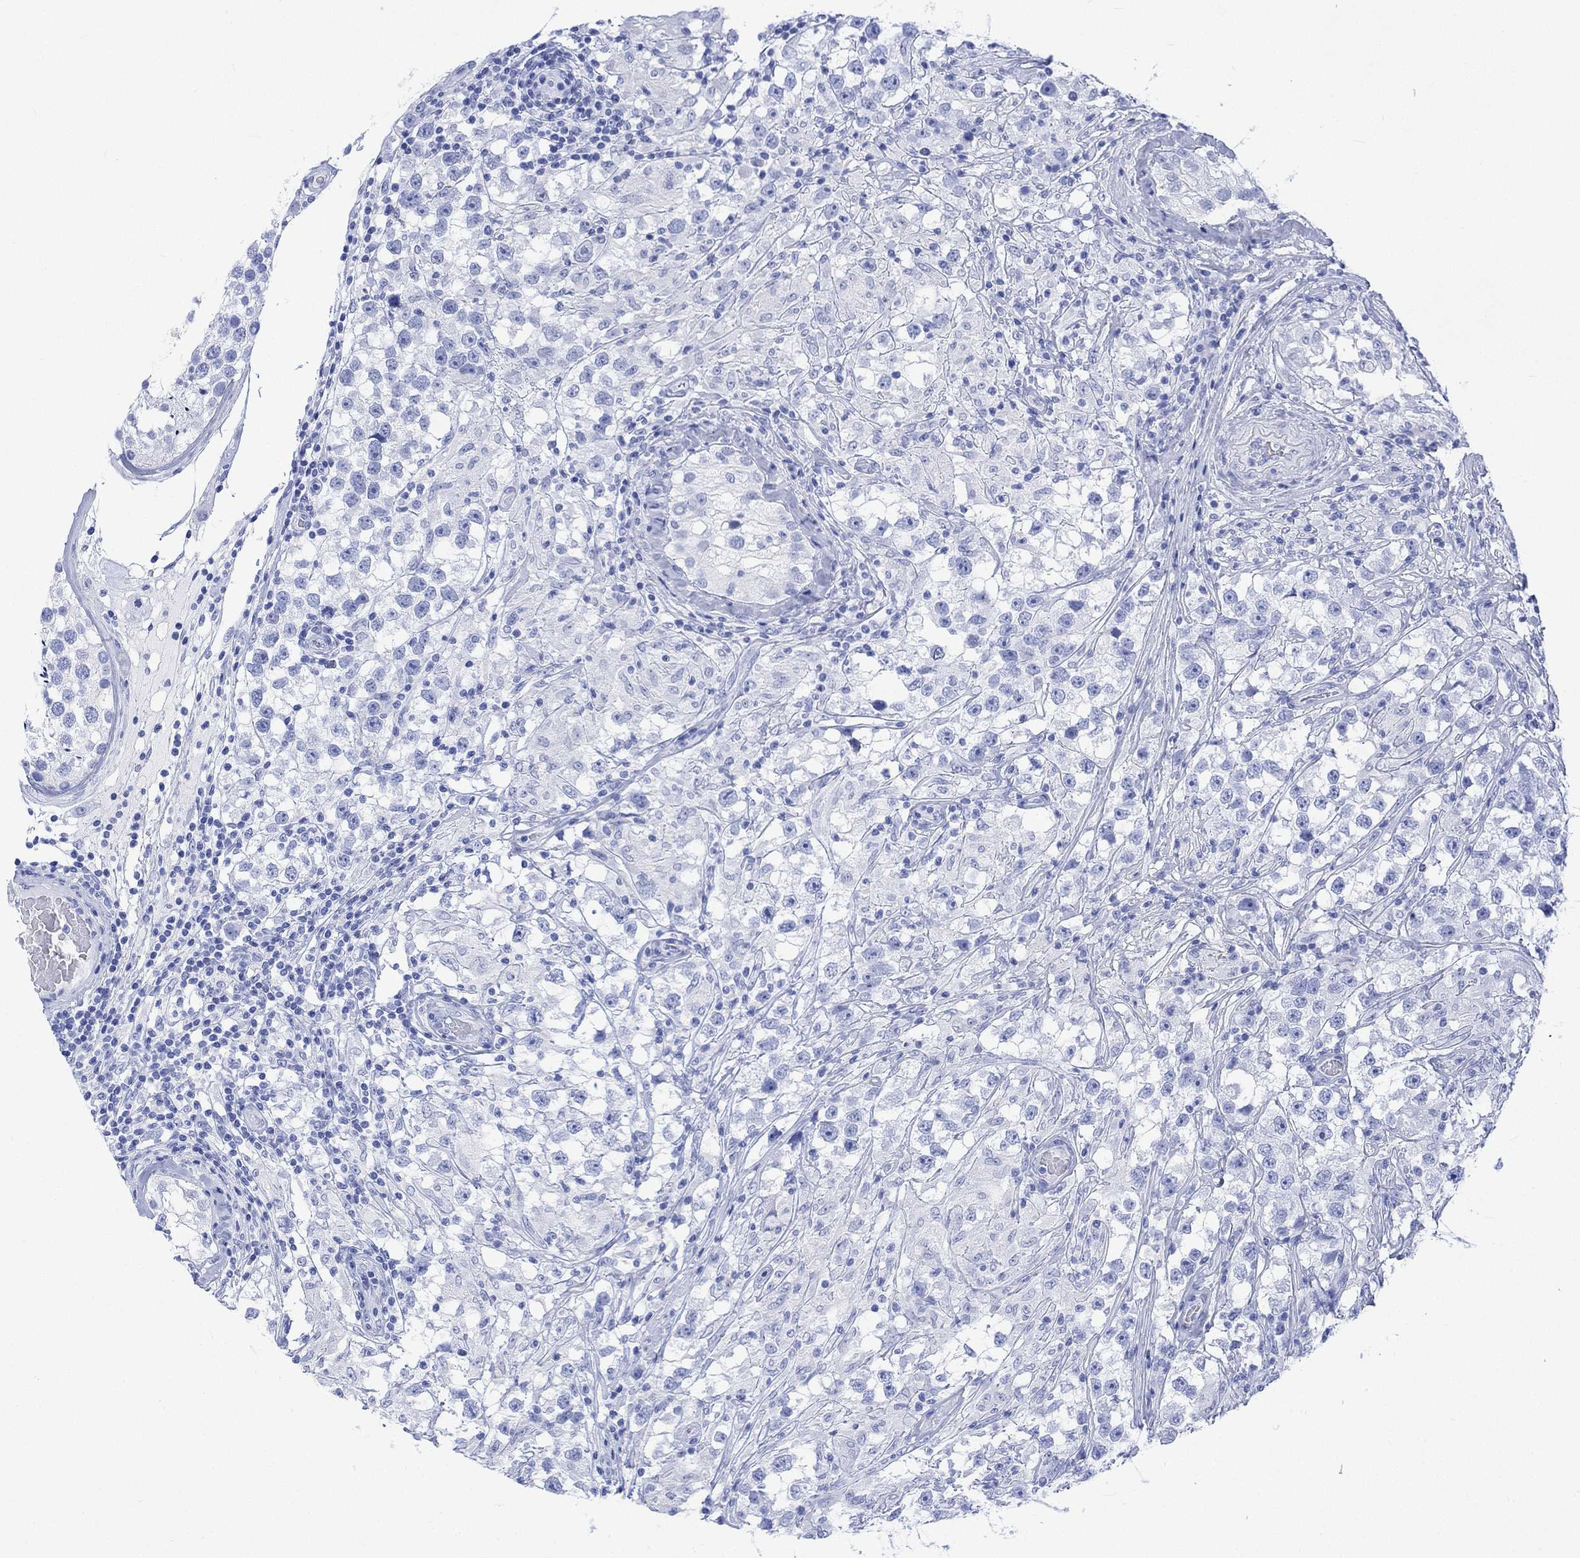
{"staining": {"intensity": "negative", "quantity": "none", "location": "none"}, "tissue": "testis cancer", "cell_type": "Tumor cells", "image_type": "cancer", "snomed": [{"axis": "morphology", "description": "Seminoma, NOS"}, {"axis": "topography", "description": "Testis"}], "caption": "Immunohistochemical staining of testis cancer reveals no significant positivity in tumor cells. Brightfield microscopy of immunohistochemistry stained with DAB (3,3'-diaminobenzidine) (brown) and hematoxylin (blue), captured at high magnification.", "gene": "CELF4", "patient": {"sex": "male", "age": 46}}